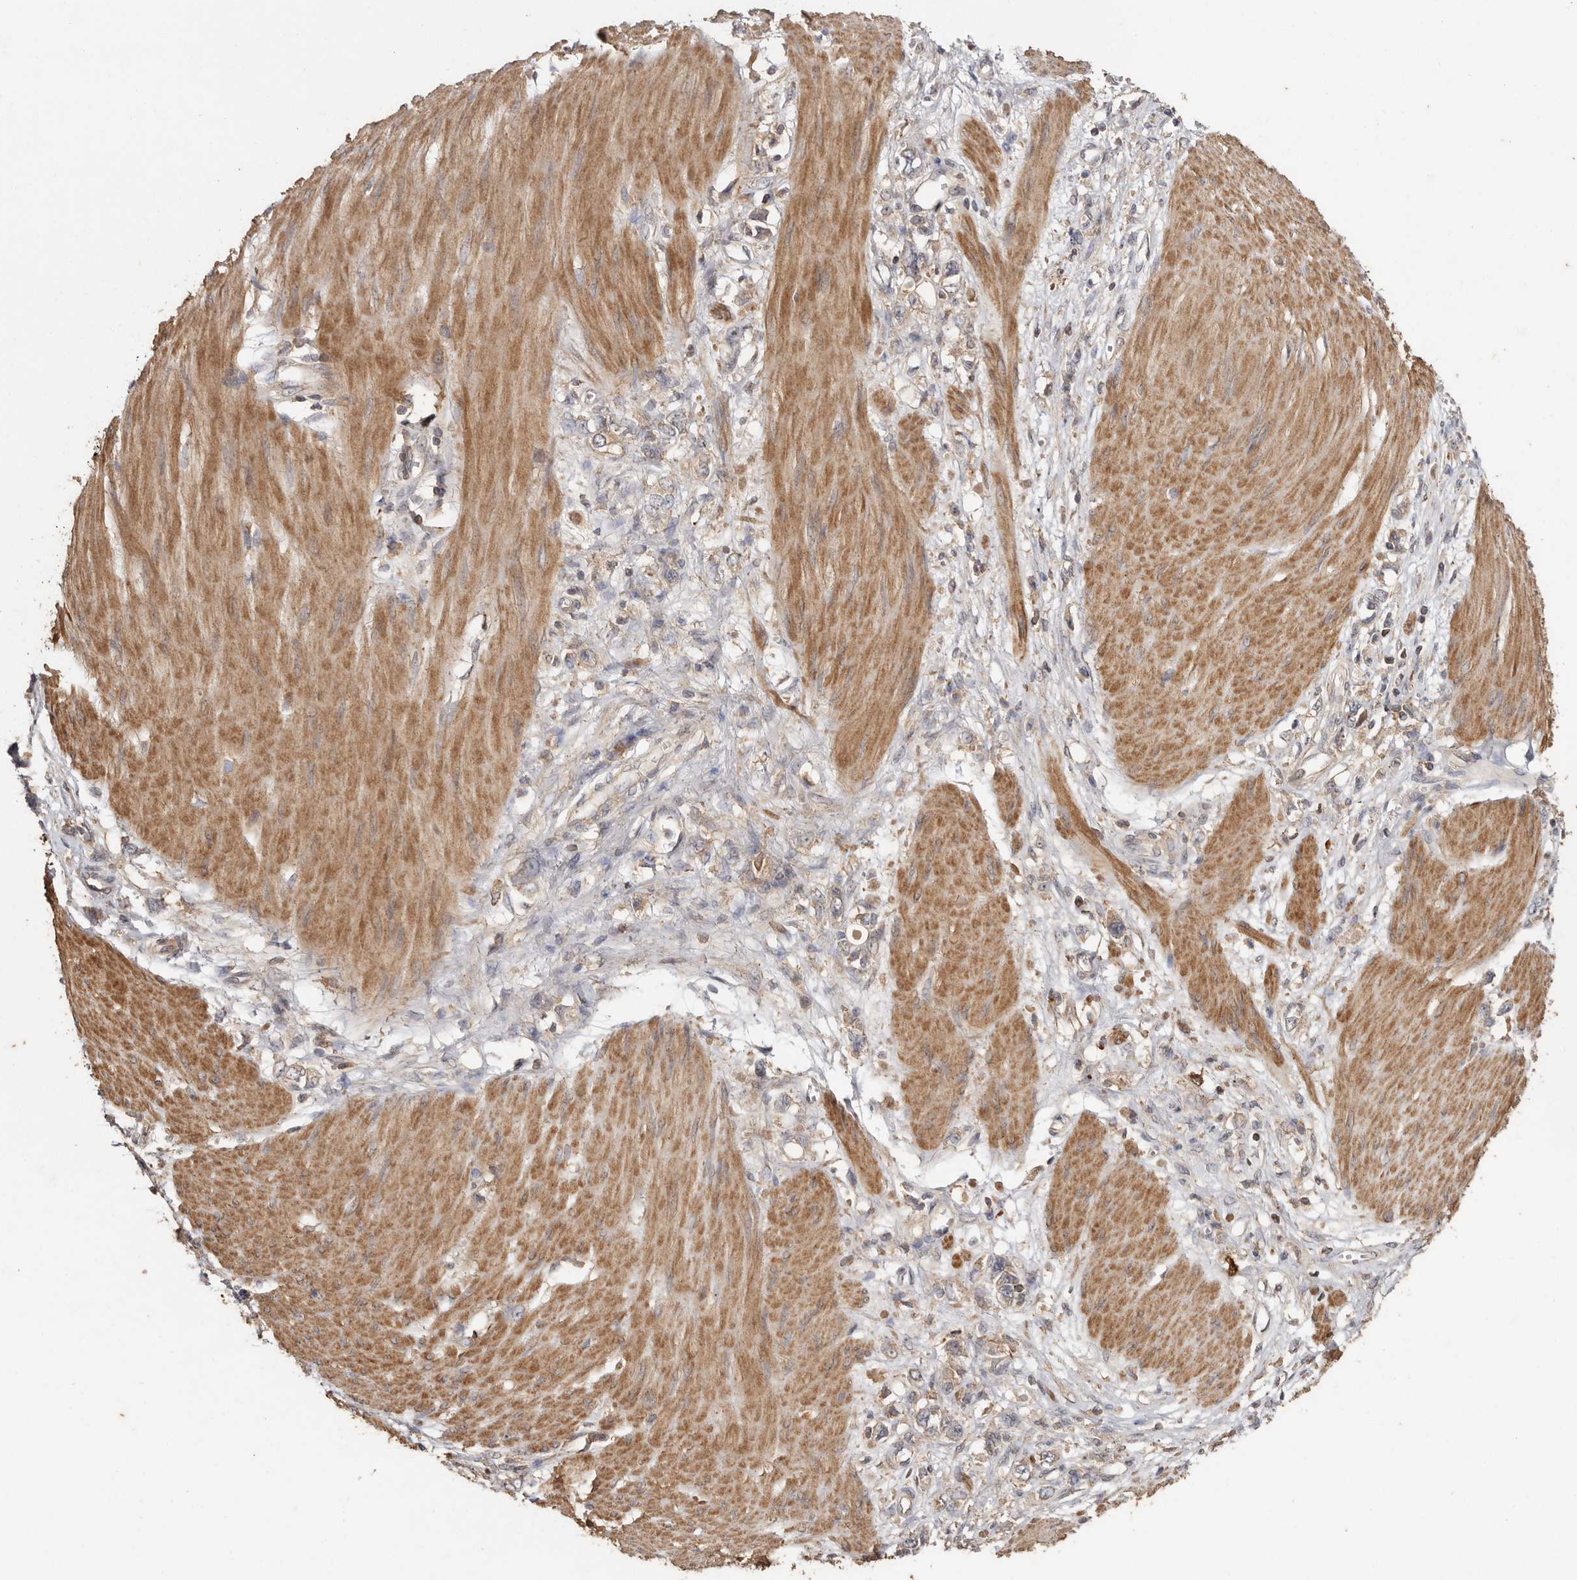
{"staining": {"intensity": "weak", "quantity": ">75%", "location": "cytoplasmic/membranous"}, "tissue": "stomach cancer", "cell_type": "Tumor cells", "image_type": "cancer", "snomed": [{"axis": "morphology", "description": "Adenocarcinoma, NOS"}, {"axis": "topography", "description": "Stomach"}], "caption": "Weak cytoplasmic/membranous positivity for a protein is identified in approximately >75% of tumor cells of stomach adenocarcinoma using immunohistochemistry (IHC).", "gene": "RWDD1", "patient": {"sex": "female", "age": 76}}